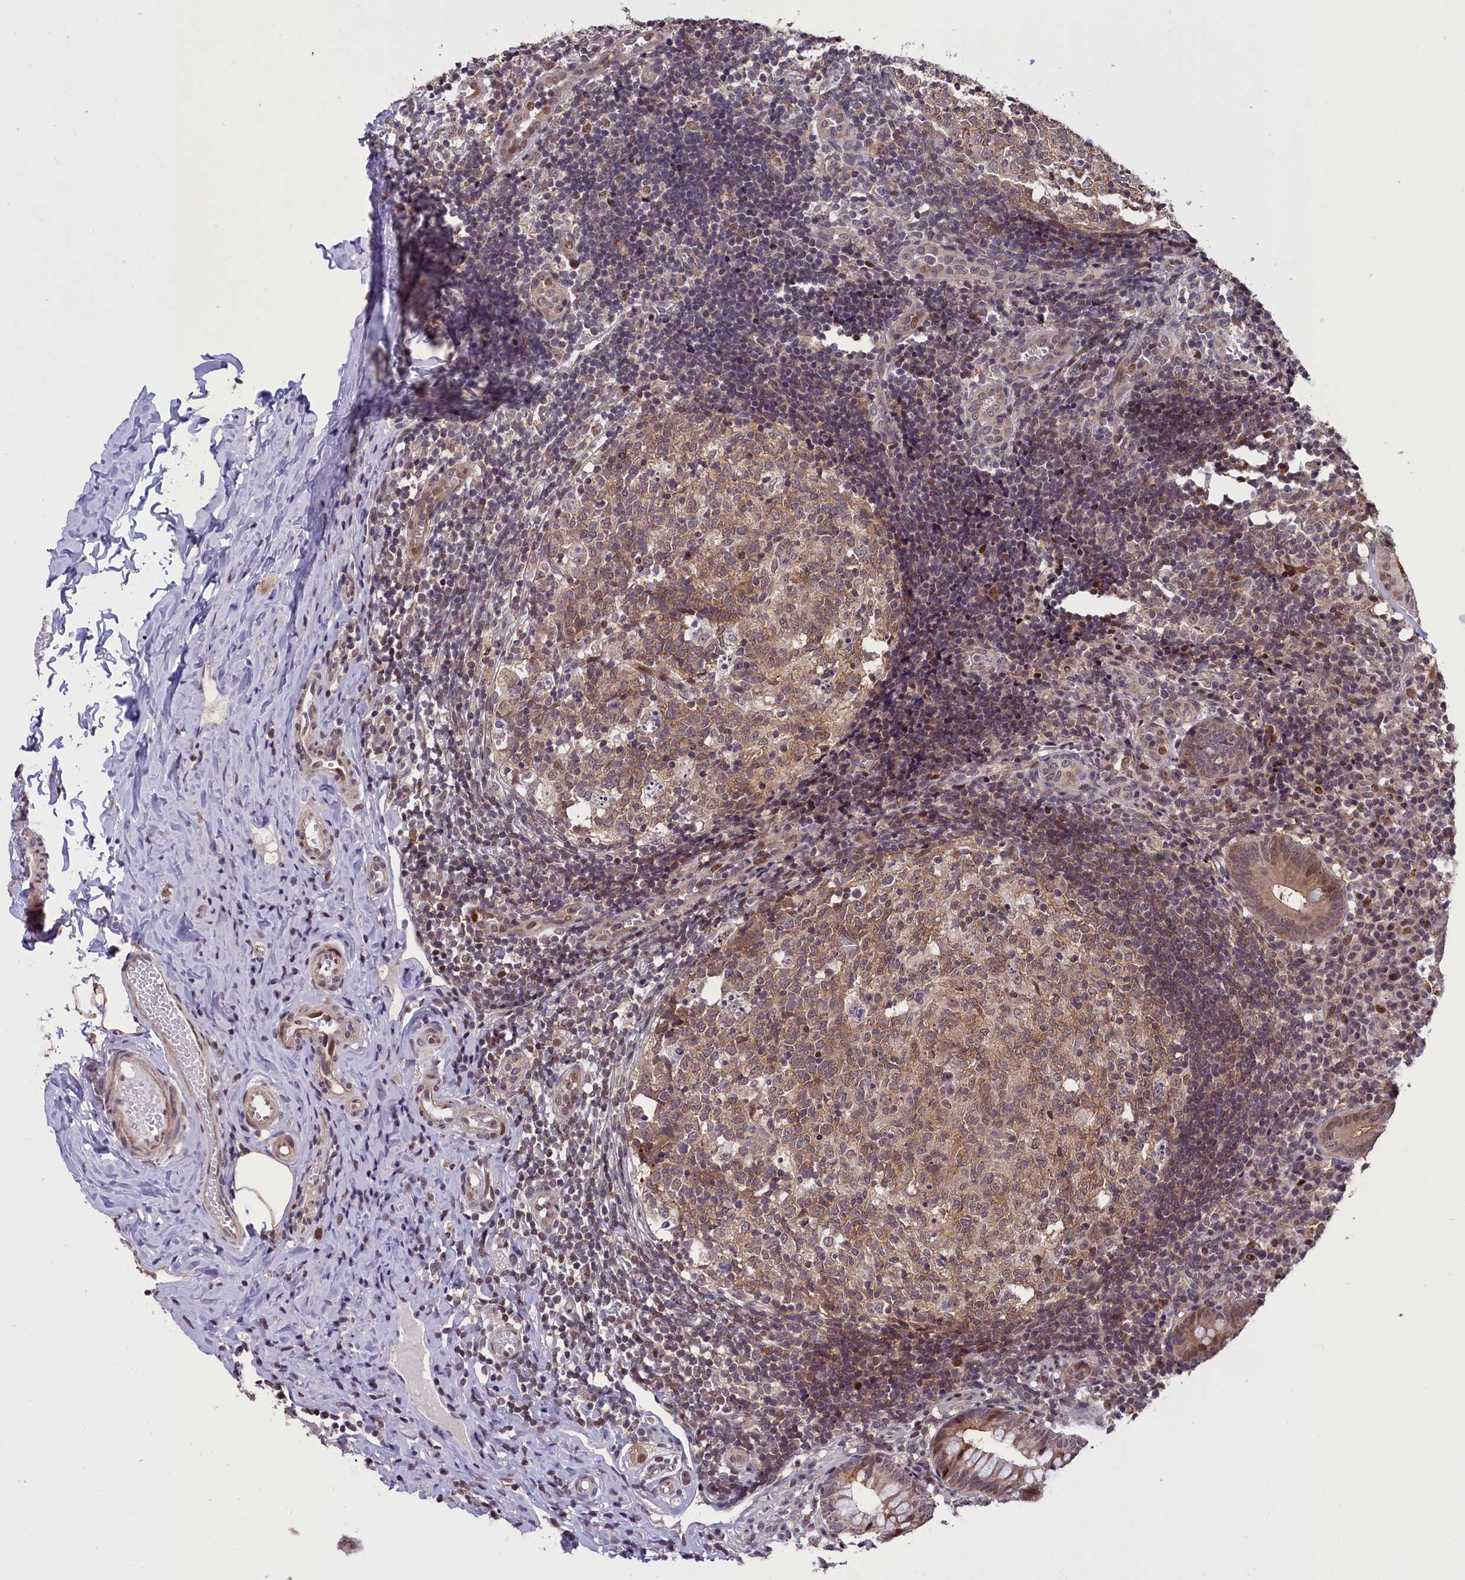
{"staining": {"intensity": "moderate", "quantity": "25%-75%", "location": "cytoplasmic/membranous,nuclear"}, "tissue": "appendix", "cell_type": "Glandular cells", "image_type": "normal", "snomed": [{"axis": "morphology", "description": "Normal tissue, NOS"}, {"axis": "topography", "description": "Appendix"}], "caption": "A brown stain highlights moderate cytoplasmic/membranous,nuclear staining of a protein in glandular cells of benign human appendix.", "gene": "RELB", "patient": {"sex": "male", "age": 8}}